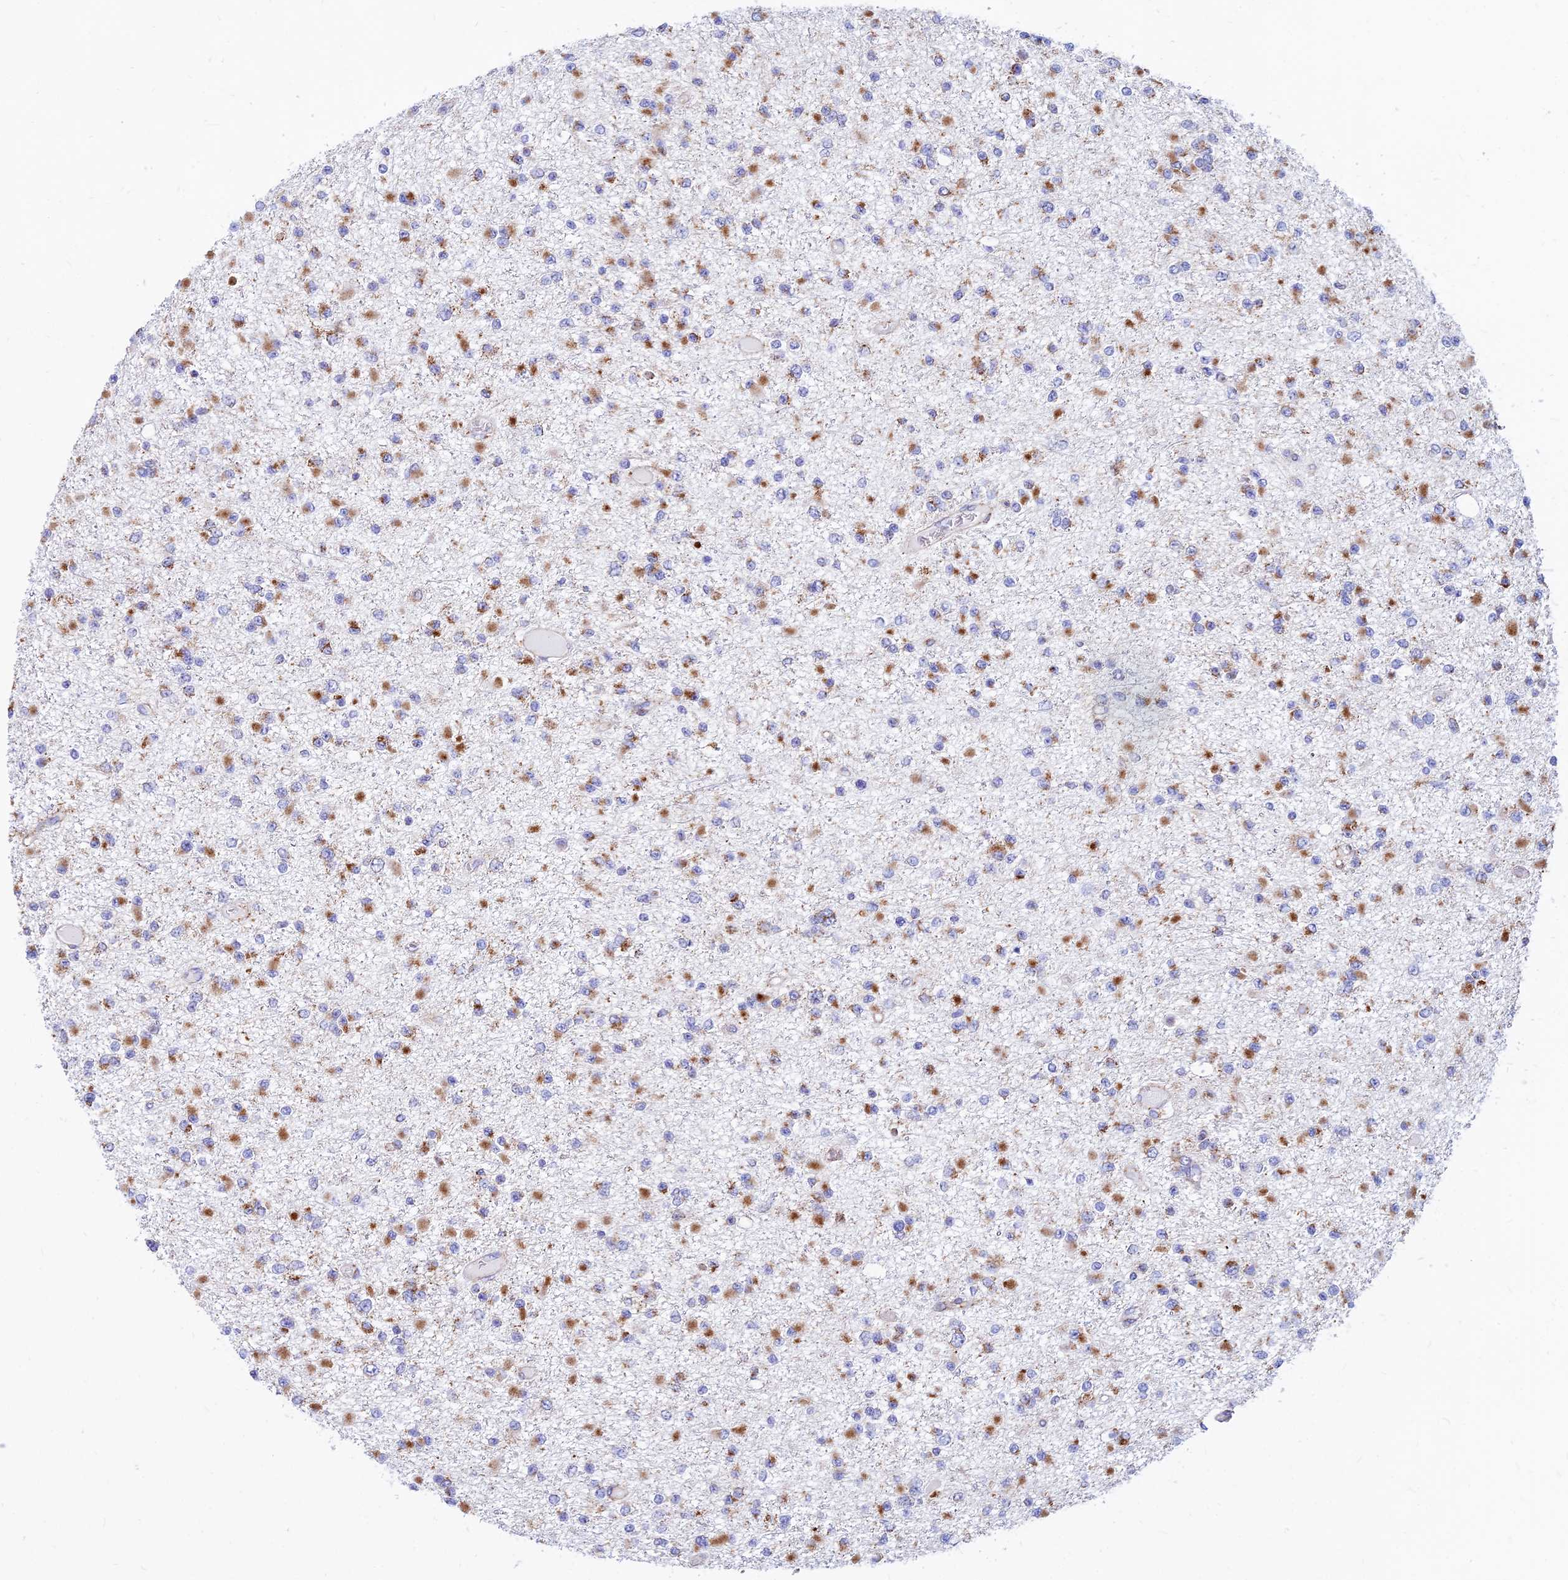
{"staining": {"intensity": "moderate", "quantity": ">75%", "location": "cytoplasmic/membranous"}, "tissue": "glioma", "cell_type": "Tumor cells", "image_type": "cancer", "snomed": [{"axis": "morphology", "description": "Glioma, malignant, Low grade"}, {"axis": "topography", "description": "Brain"}], "caption": "Immunohistochemical staining of malignant glioma (low-grade) displays medium levels of moderate cytoplasmic/membranous staining in about >75% of tumor cells. (IHC, brightfield microscopy, high magnification).", "gene": "SPNS1", "patient": {"sex": "female", "age": 22}}